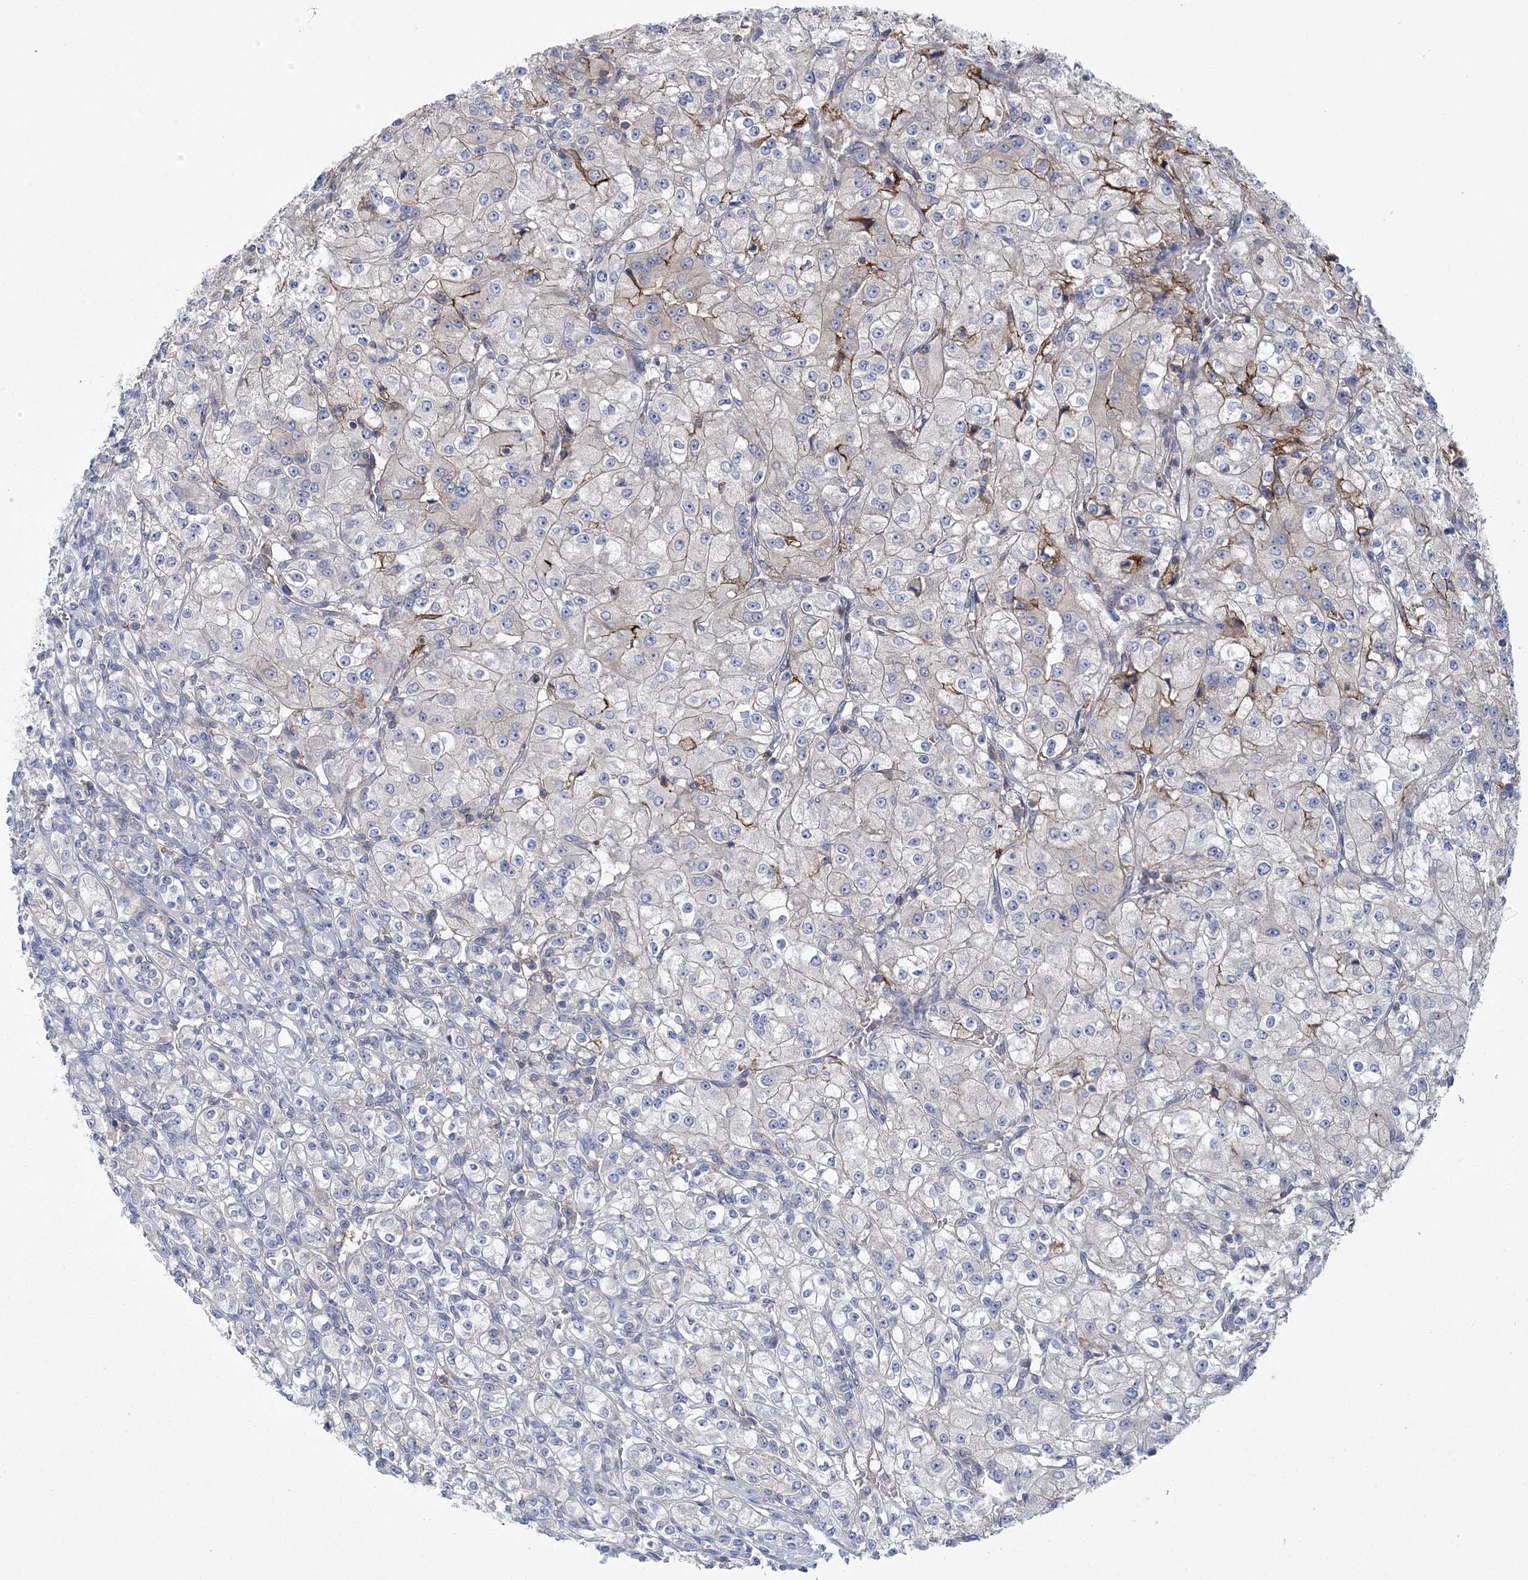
{"staining": {"intensity": "negative", "quantity": "none", "location": "none"}, "tissue": "renal cancer", "cell_type": "Tumor cells", "image_type": "cancer", "snomed": [{"axis": "morphology", "description": "Adenocarcinoma, NOS"}, {"axis": "topography", "description": "Kidney"}], "caption": "High magnification brightfield microscopy of renal cancer (adenocarcinoma) stained with DAB (brown) and counterstained with hematoxylin (blue): tumor cells show no significant staining.", "gene": "ARSJ", "patient": {"sex": "male", "age": 77}}